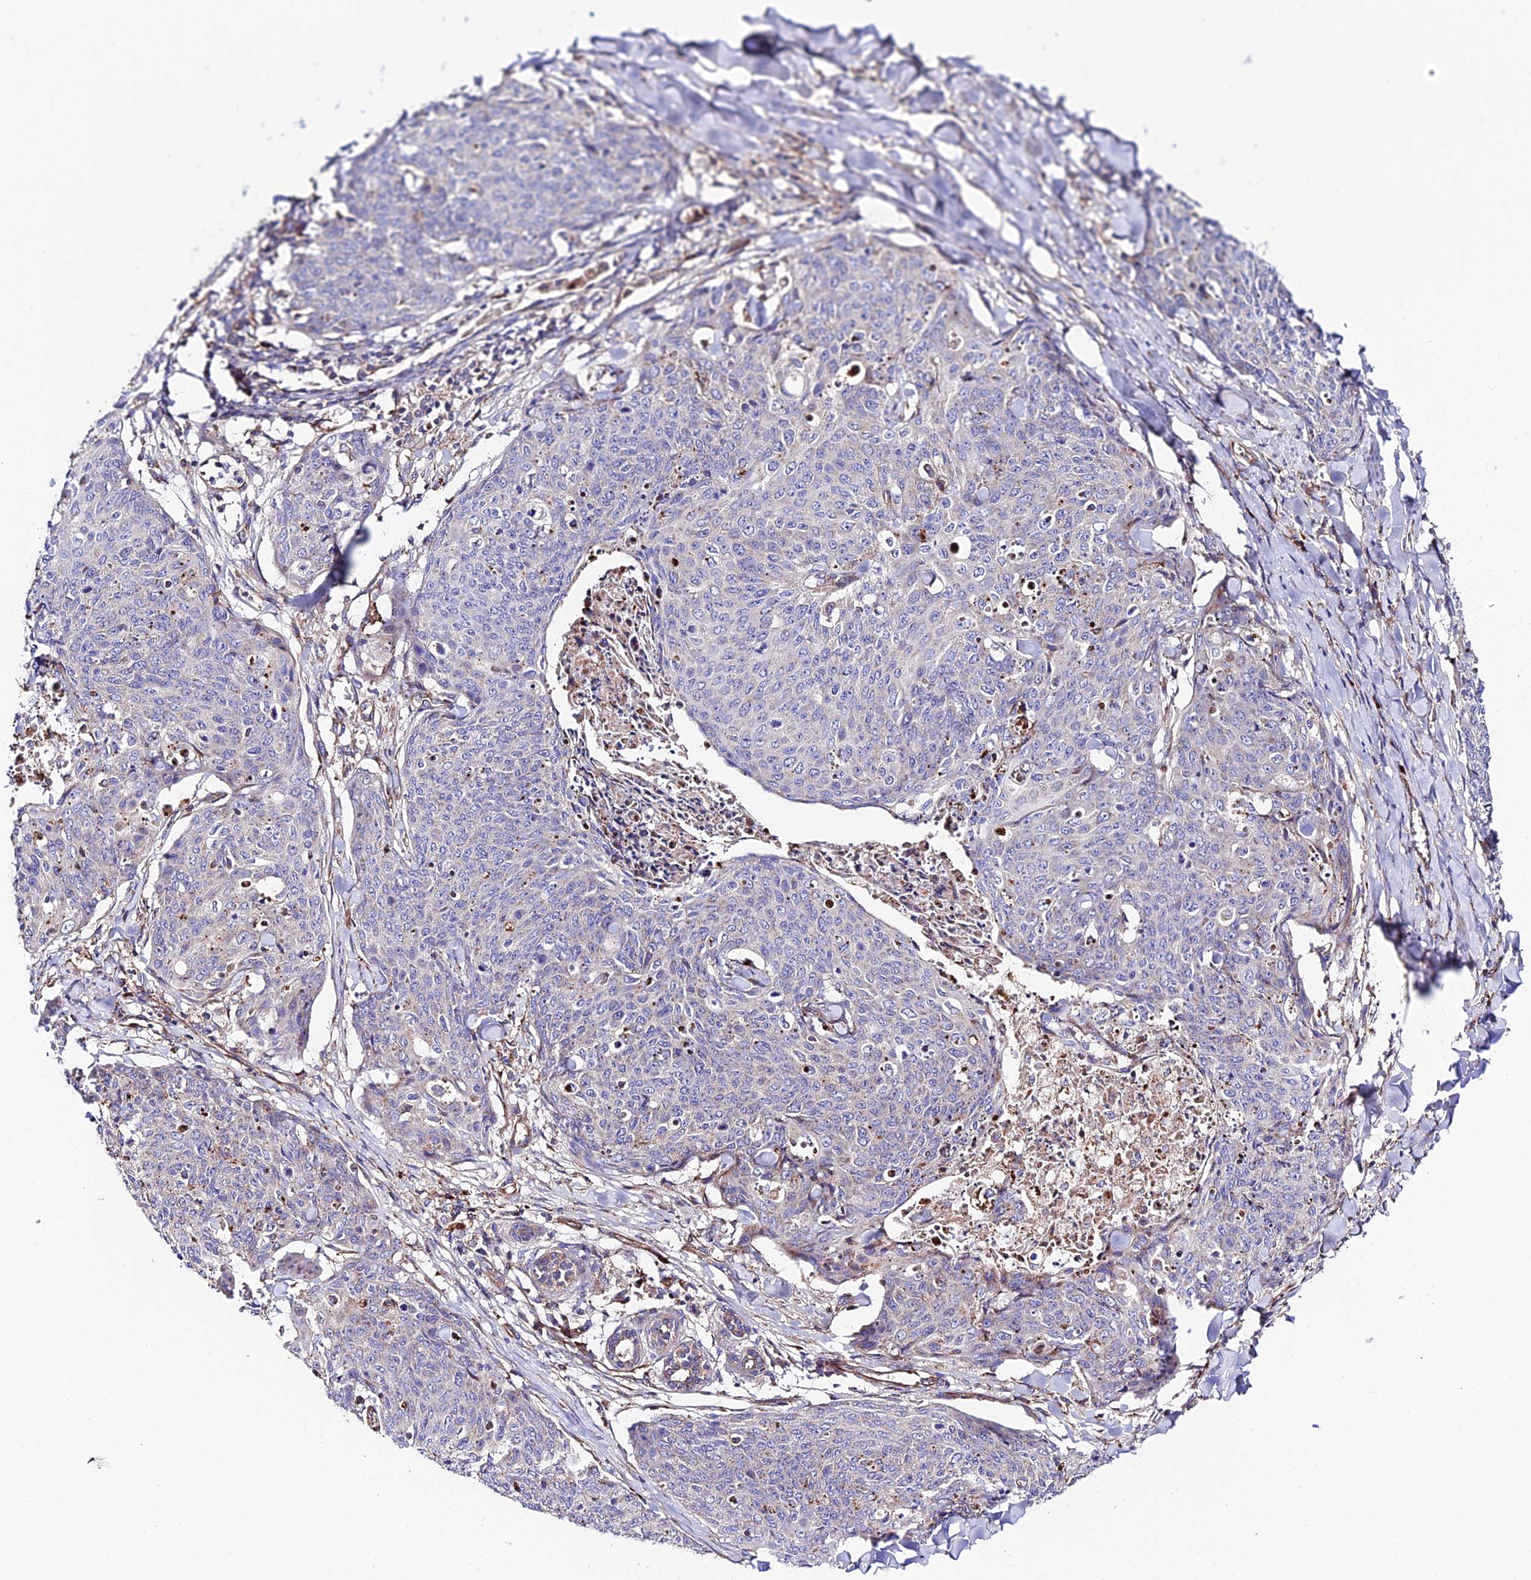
{"staining": {"intensity": "negative", "quantity": "none", "location": "none"}, "tissue": "skin cancer", "cell_type": "Tumor cells", "image_type": "cancer", "snomed": [{"axis": "morphology", "description": "Squamous cell carcinoma, NOS"}, {"axis": "topography", "description": "Skin"}, {"axis": "topography", "description": "Vulva"}], "caption": "Immunohistochemistry (IHC) of human skin squamous cell carcinoma exhibits no staining in tumor cells. Nuclei are stained in blue.", "gene": "VPS13C", "patient": {"sex": "female", "age": 85}}